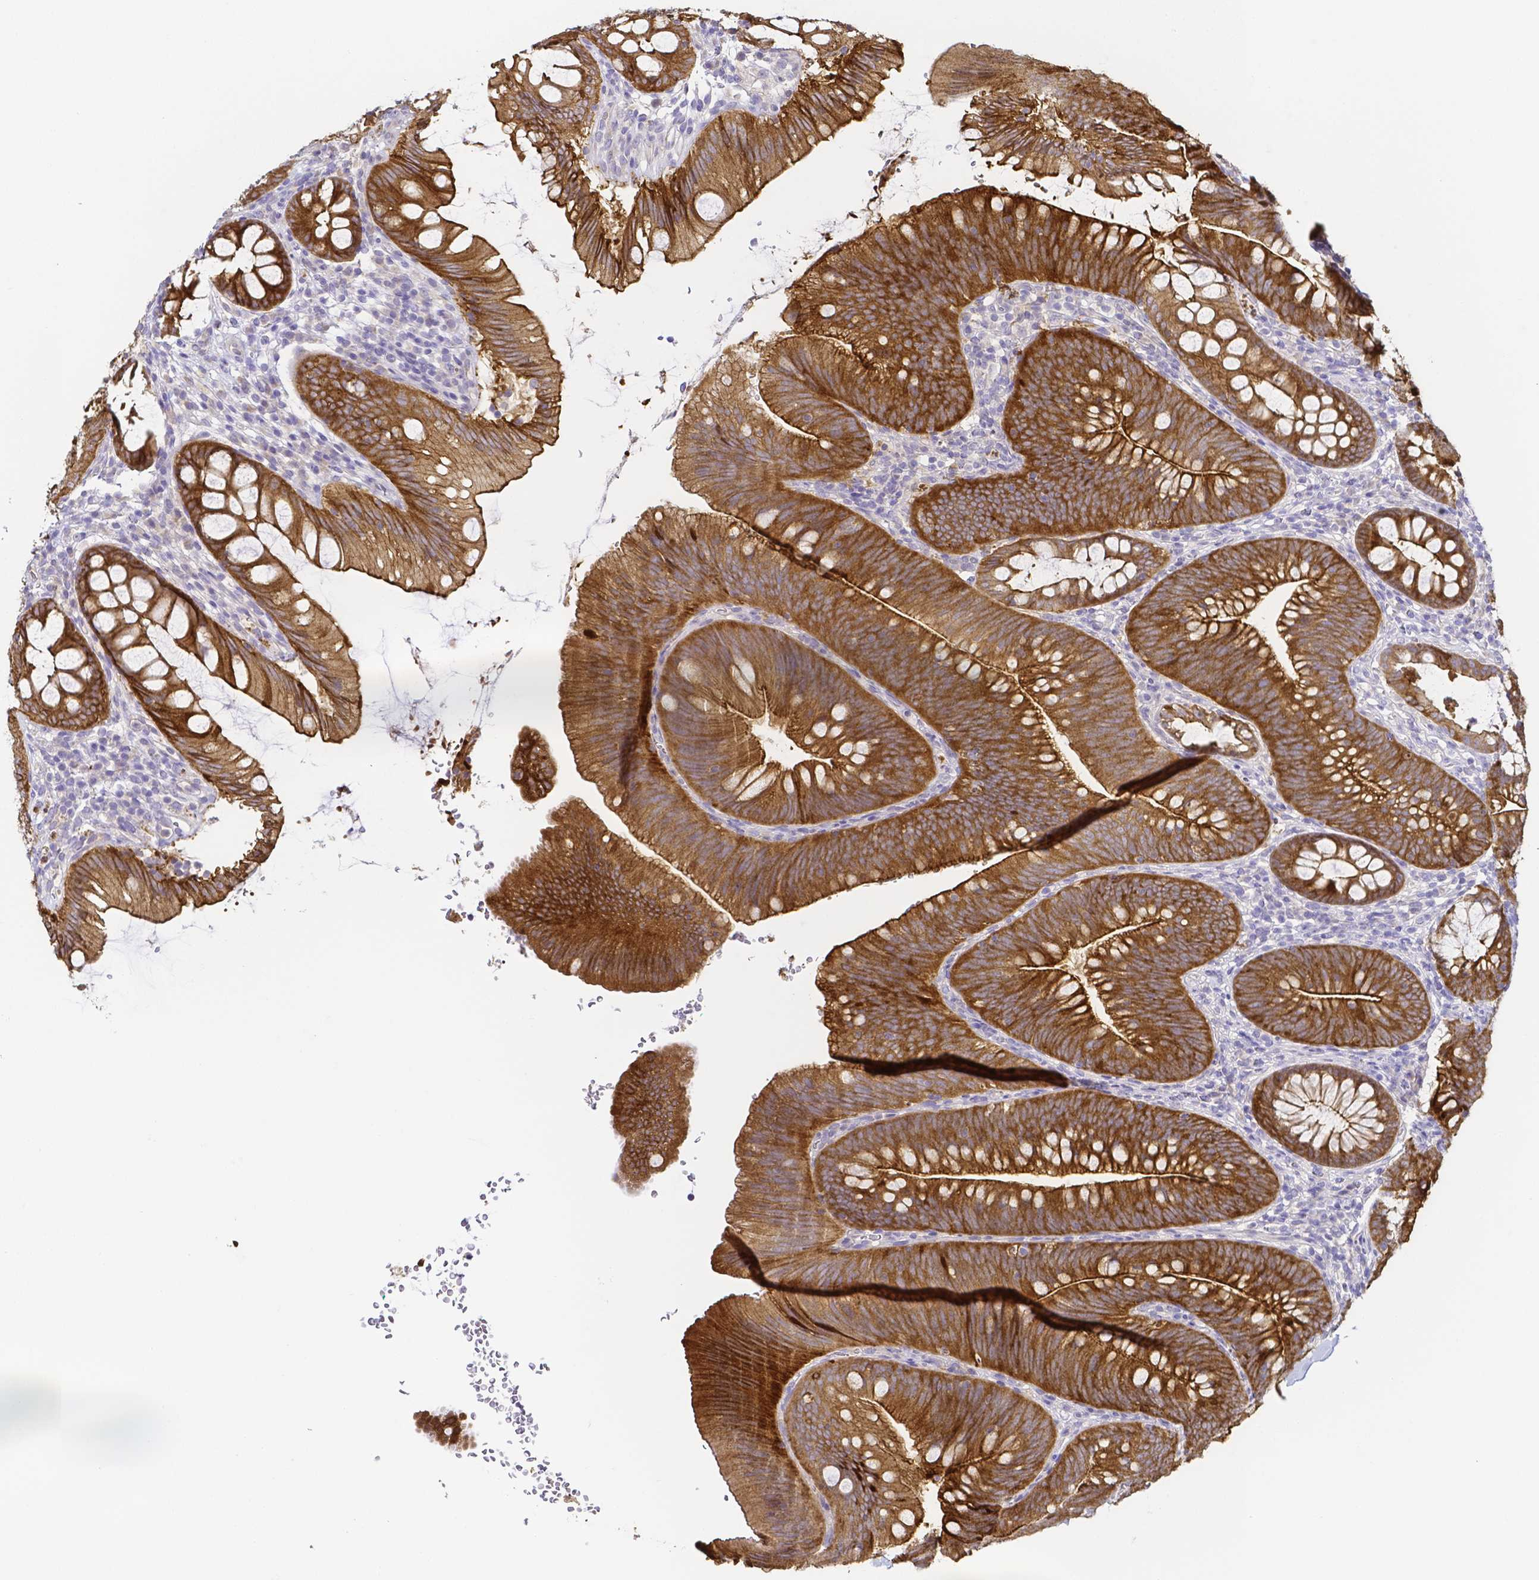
{"staining": {"intensity": "negative", "quantity": "none", "location": "none"}, "tissue": "colon", "cell_type": "Endothelial cells", "image_type": "normal", "snomed": [{"axis": "morphology", "description": "Normal tissue, NOS"}, {"axis": "morphology", "description": "Adenoma, NOS"}, {"axis": "topography", "description": "Soft tissue"}, {"axis": "topography", "description": "Colon"}], "caption": "Endothelial cells show no significant positivity in unremarkable colon. (Brightfield microscopy of DAB immunohistochemistry at high magnification).", "gene": "PKP3", "patient": {"sex": "male", "age": 47}}